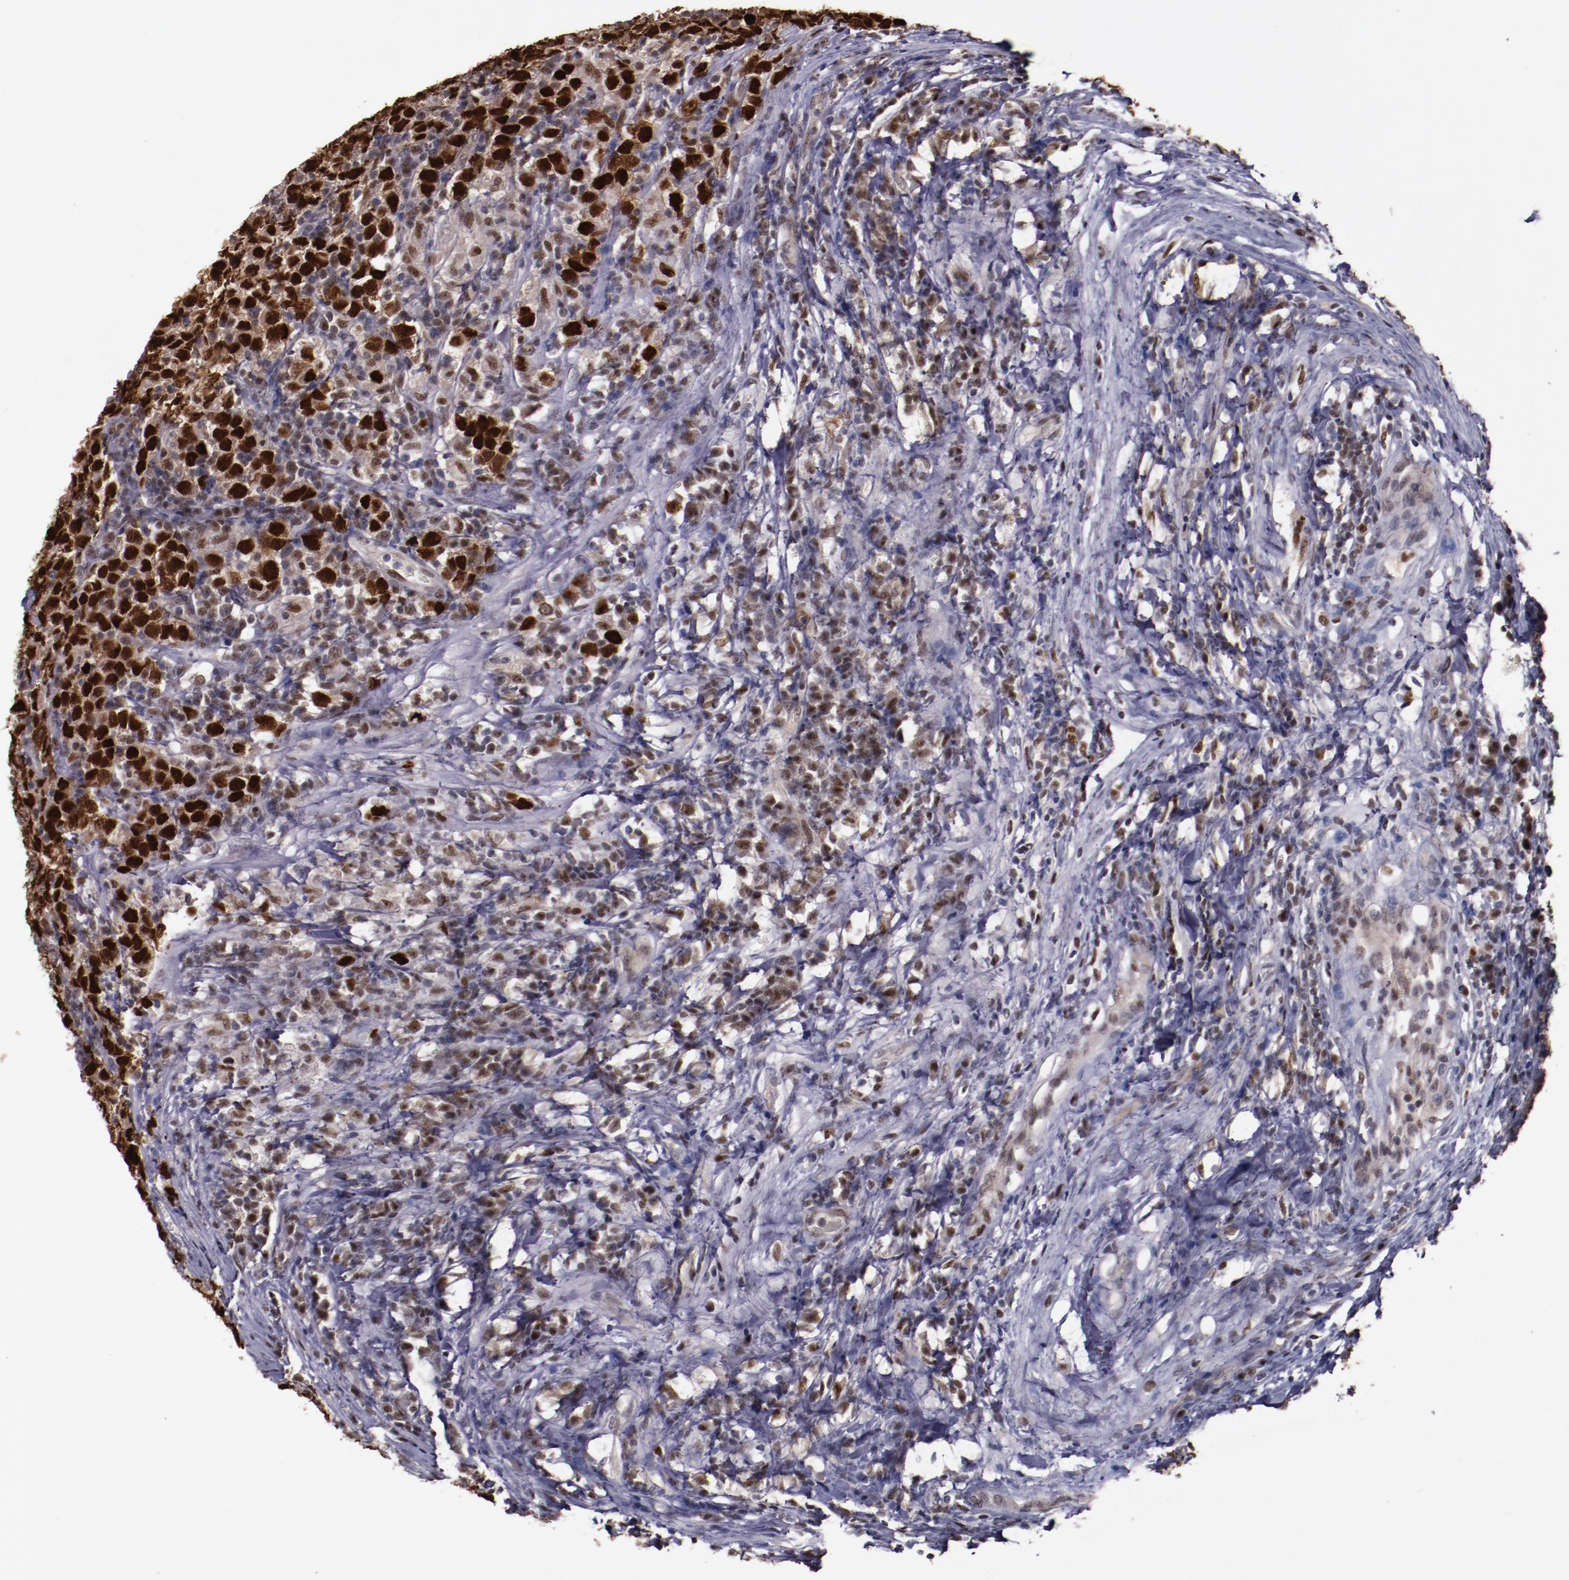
{"staining": {"intensity": "strong", "quantity": ">75%", "location": "cytoplasmic/membranous,nuclear"}, "tissue": "testis cancer", "cell_type": "Tumor cells", "image_type": "cancer", "snomed": [{"axis": "morphology", "description": "Seminoma, NOS"}, {"axis": "topography", "description": "Testis"}], "caption": "The histopathology image exhibits staining of testis seminoma, revealing strong cytoplasmic/membranous and nuclear protein staining (brown color) within tumor cells. (DAB (3,3'-diaminobenzidine) = brown stain, brightfield microscopy at high magnification).", "gene": "CHEK2", "patient": {"sex": "male", "age": 43}}